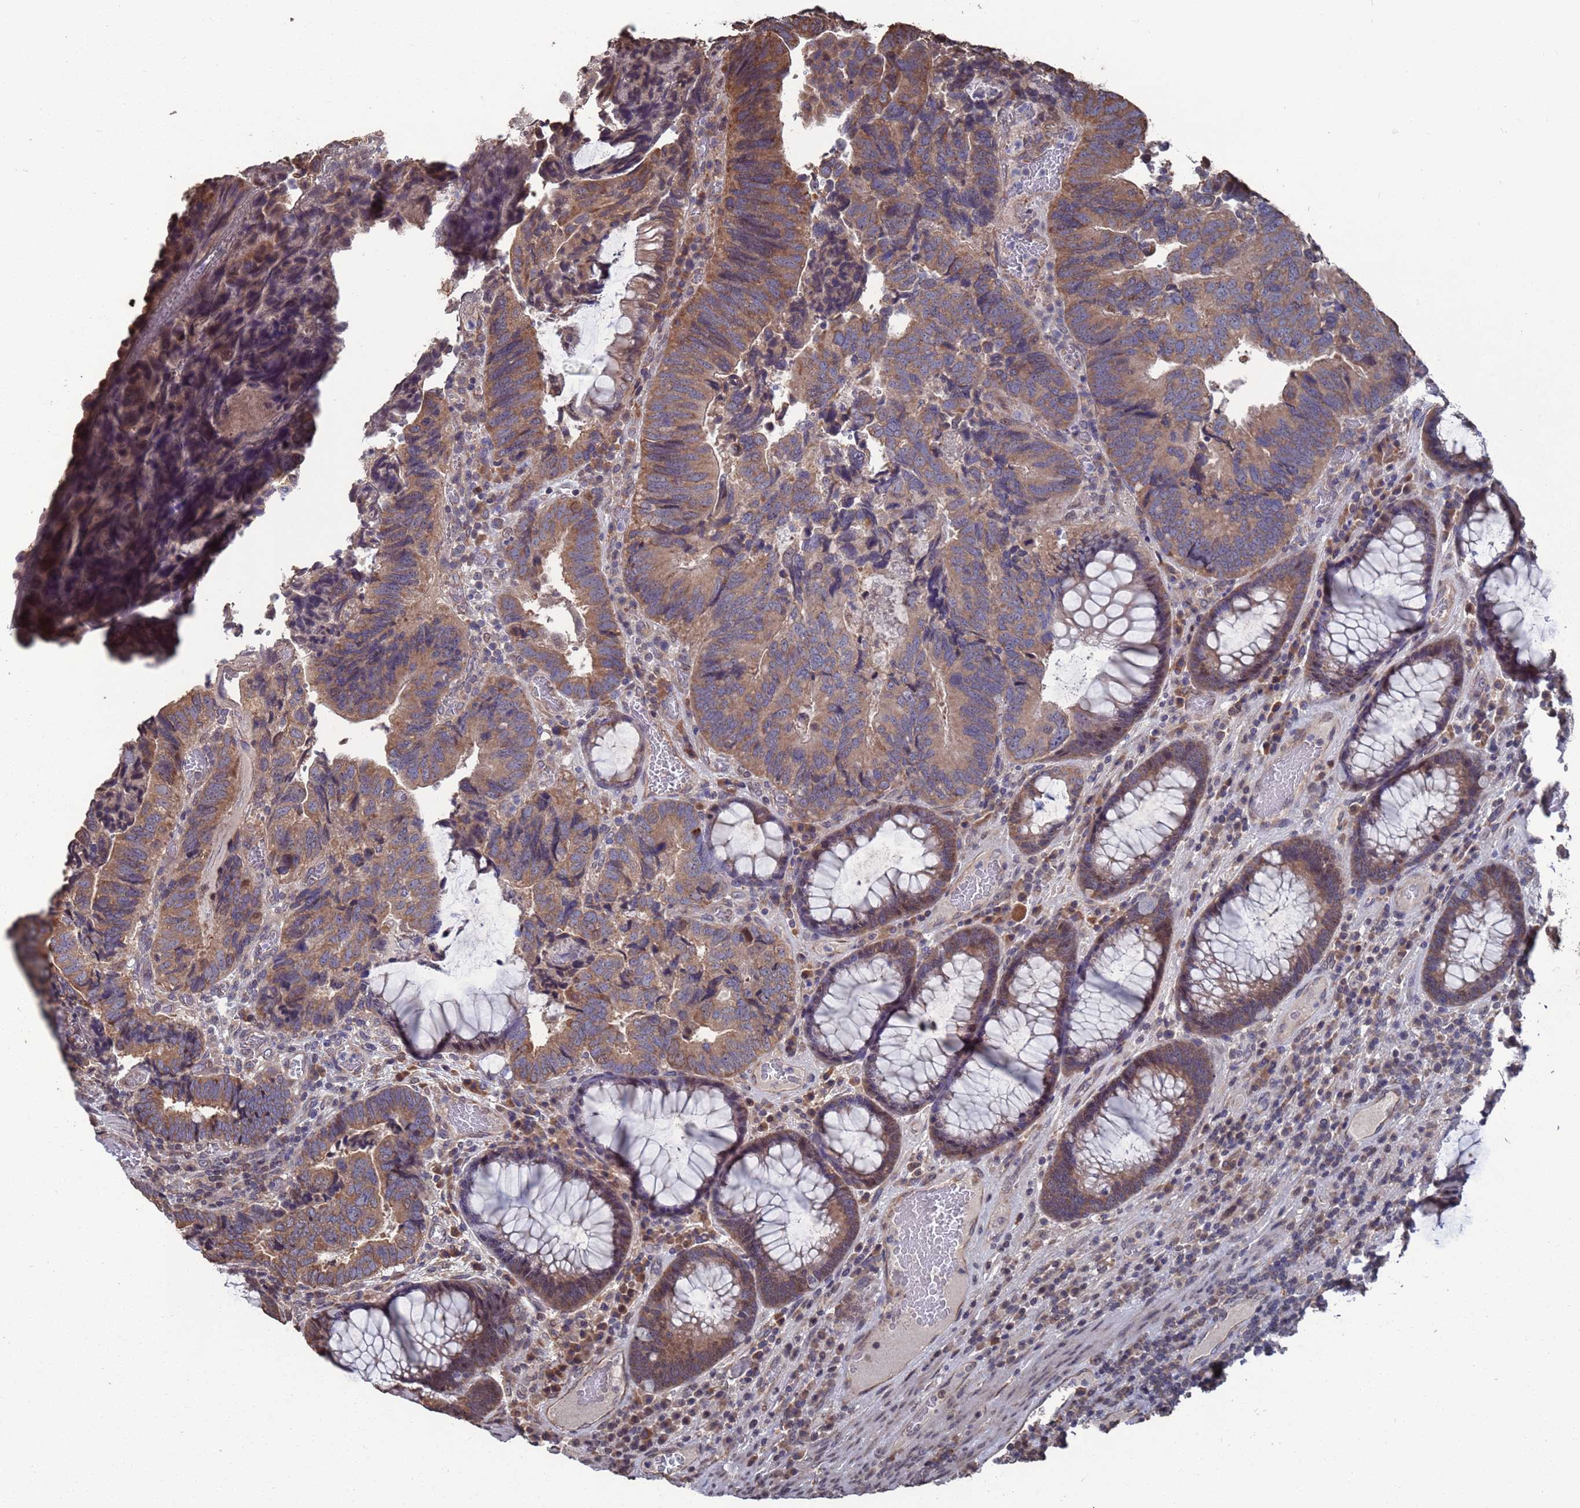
{"staining": {"intensity": "moderate", "quantity": ">75%", "location": "cytoplasmic/membranous"}, "tissue": "colorectal cancer", "cell_type": "Tumor cells", "image_type": "cancer", "snomed": [{"axis": "morphology", "description": "Adenocarcinoma, NOS"}, {"axis": "topography", "description": "Colon"}], "caption": "Adenocarcinoma (colorectal) tissue exhibits moderate cytoplasmic/membranous expression in about >75% of tumor cells", "gene": "CFAP119", "patient": {"sex": "female", "age": 67}}